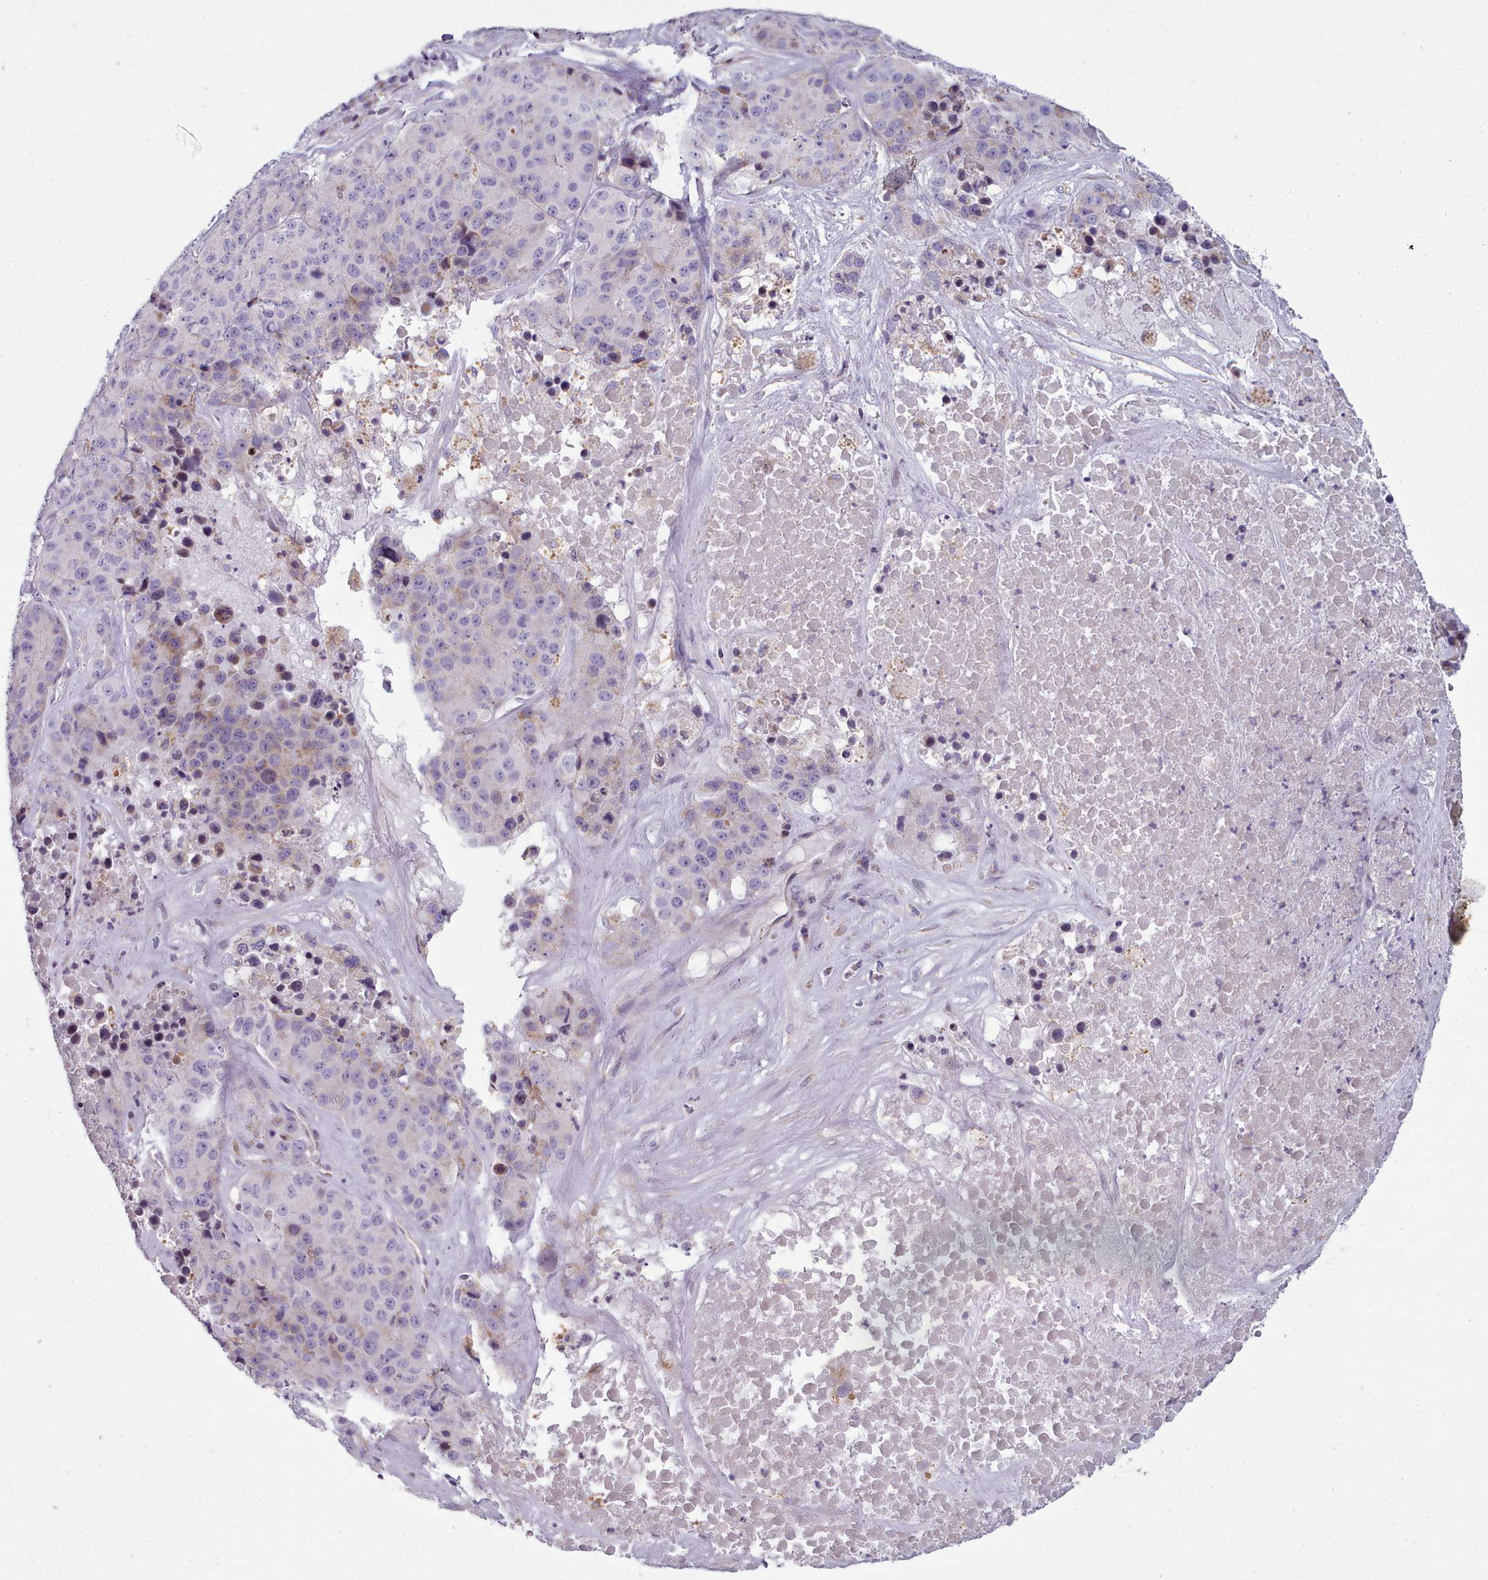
{"staining": {"intensity": "negative", "quantity": "none", "location": "none"}, "tissue": "stomach cancer", "cell_type": "Tumor cells", "image_type": "cancer", "snomed": [{"axis": "morphology", "description": "Adenocarcinoma, NOS"}, {"axis": "topography", "description": "Stomach"}], "caption": "Immunohistochemical staining of human stomach cancer (adenocarcinoma) displays no significant staining in tumor cells.", "gene": "SLC52A3", "patient": {"sex": "male", "age": 71}}